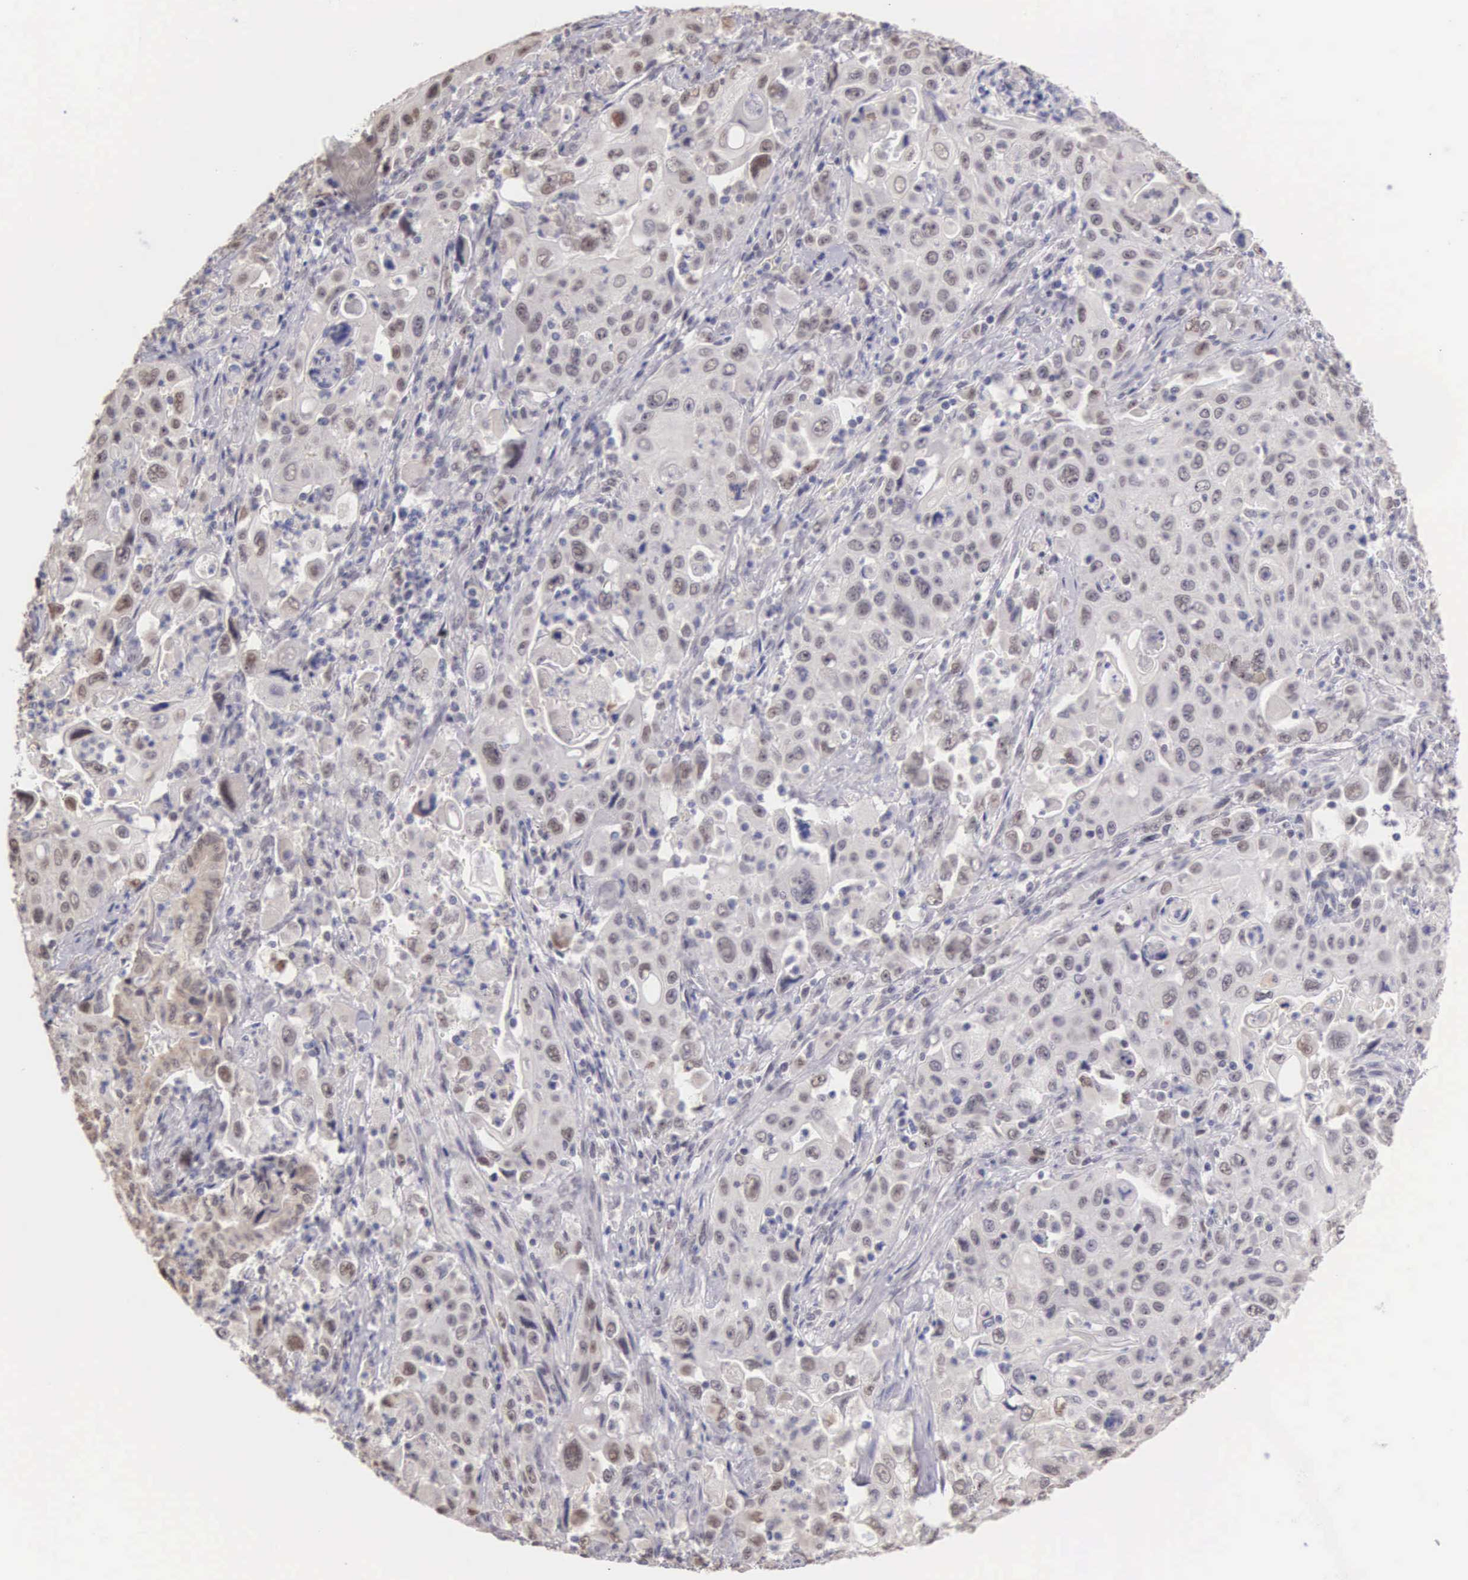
{"staining": {"intensity": "weak", "quantity": "<25%", "location": "nuclear"}, "tissue": "pancreatic cancer", "cell_type": "Tumor cells", "image_type": "cancer", "snomed": [{"axis": "morphology", "description": "Adenocarcinoma, NOS"}, {"axis": "topography", "description": "Pancreas"}], "caption": "Immunohistochemistry (IHC) of pancreatic cancer shows no expression in tumor cells.", "gene": "HMGXB4", "patient": {"sex": "male", "age": 70}}